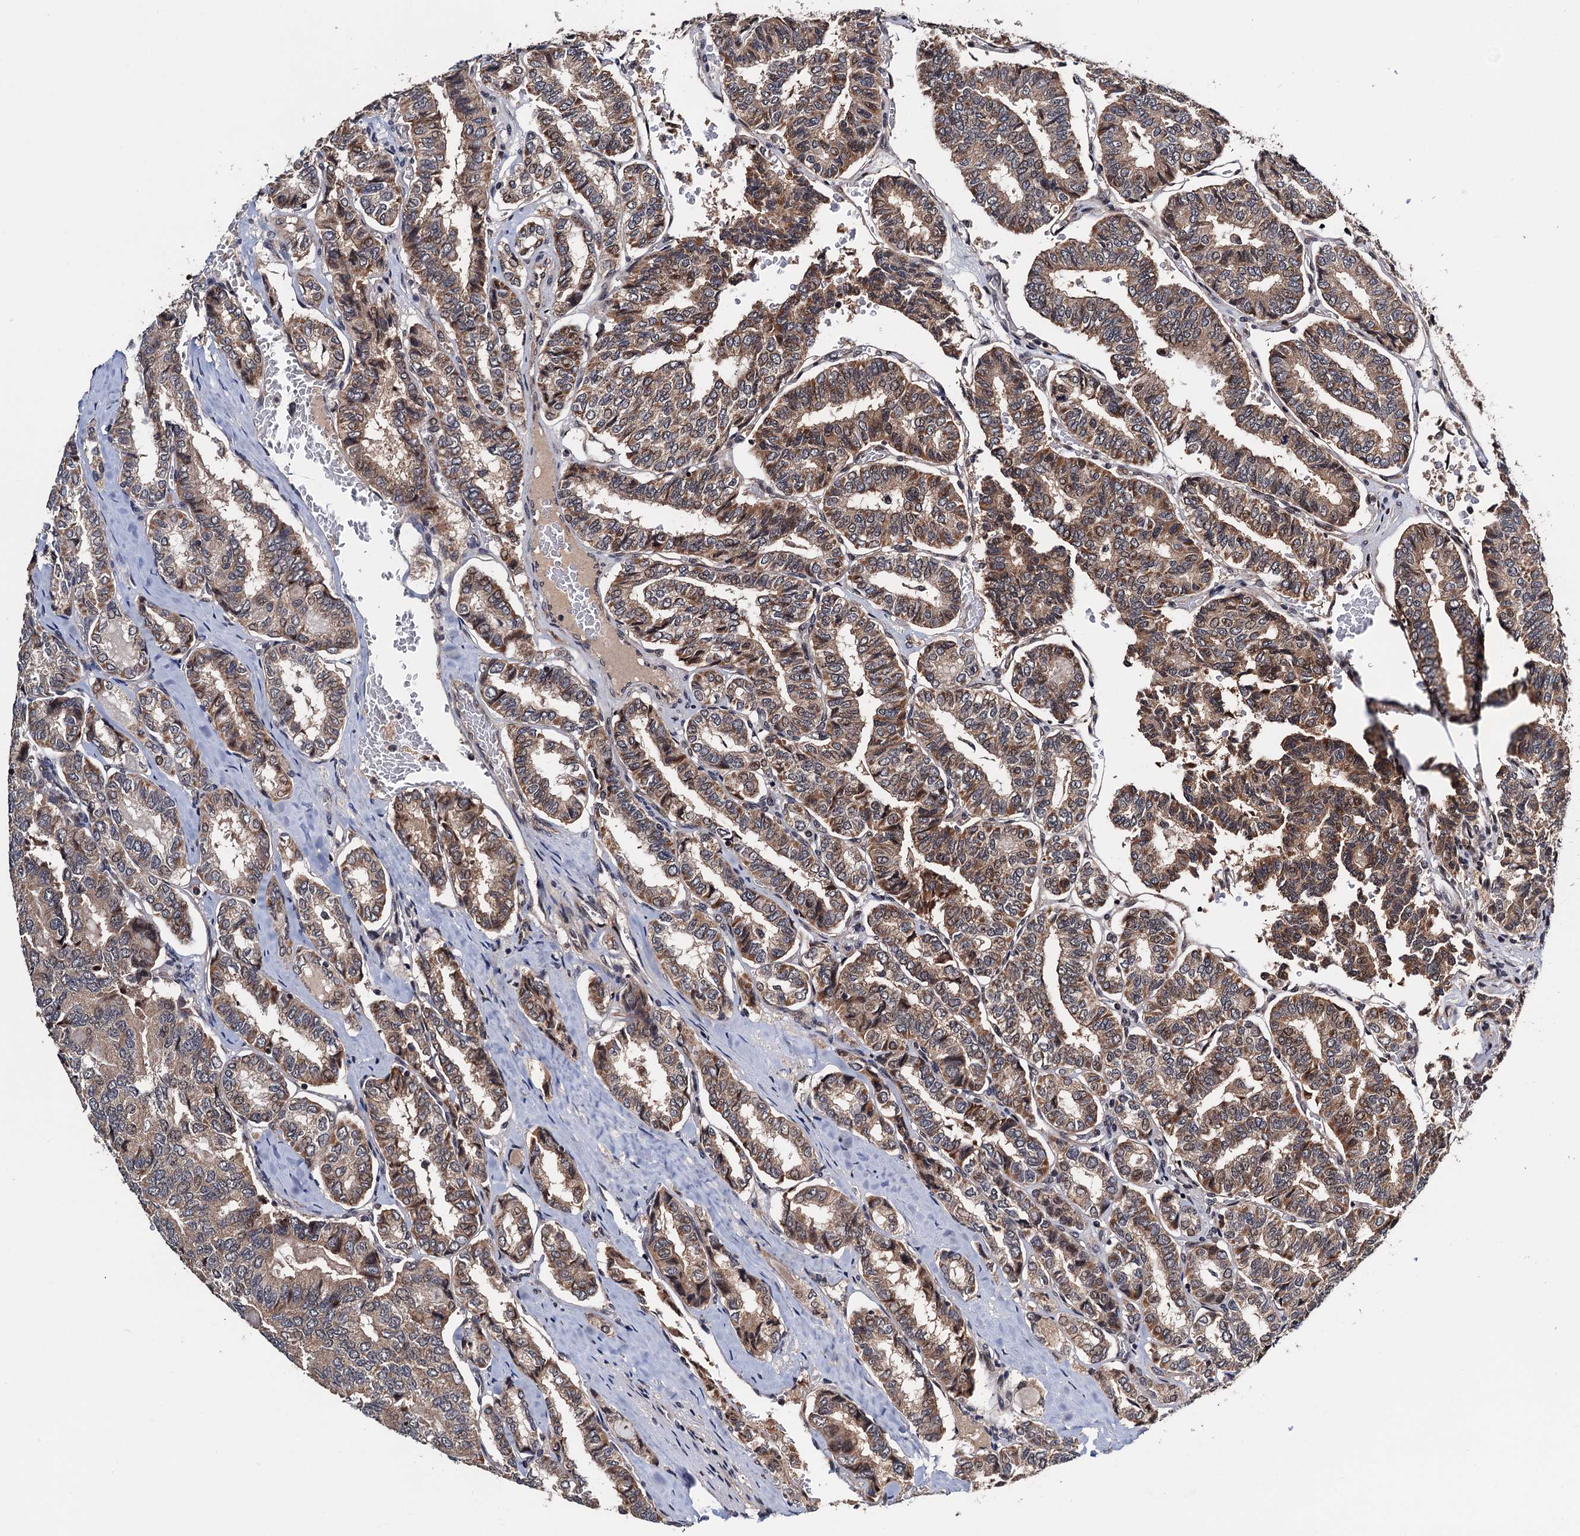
{"staining": {"intensity": "moderate", "quantity": ">75%", "location": "cytoplasmic/membranous"}, "tissue": "thyroid cancer", "cell_type": "Tumor cells", "image_type": "cancer", "snomed": [{"axis": "morphology", "description": "Papillary adenocarcinoma, NOS"}, {"axis": "topography", "description": "Thyroid gland"}], "caption": "Thyroid papillary adenocarcinoma stained for a protein (brown) reveals moderate cytoplasmic/membranous positive staining in about >75% of tumor cells.", "gene": "NAA16", "patient": {"sex": "female", "age": 35}}